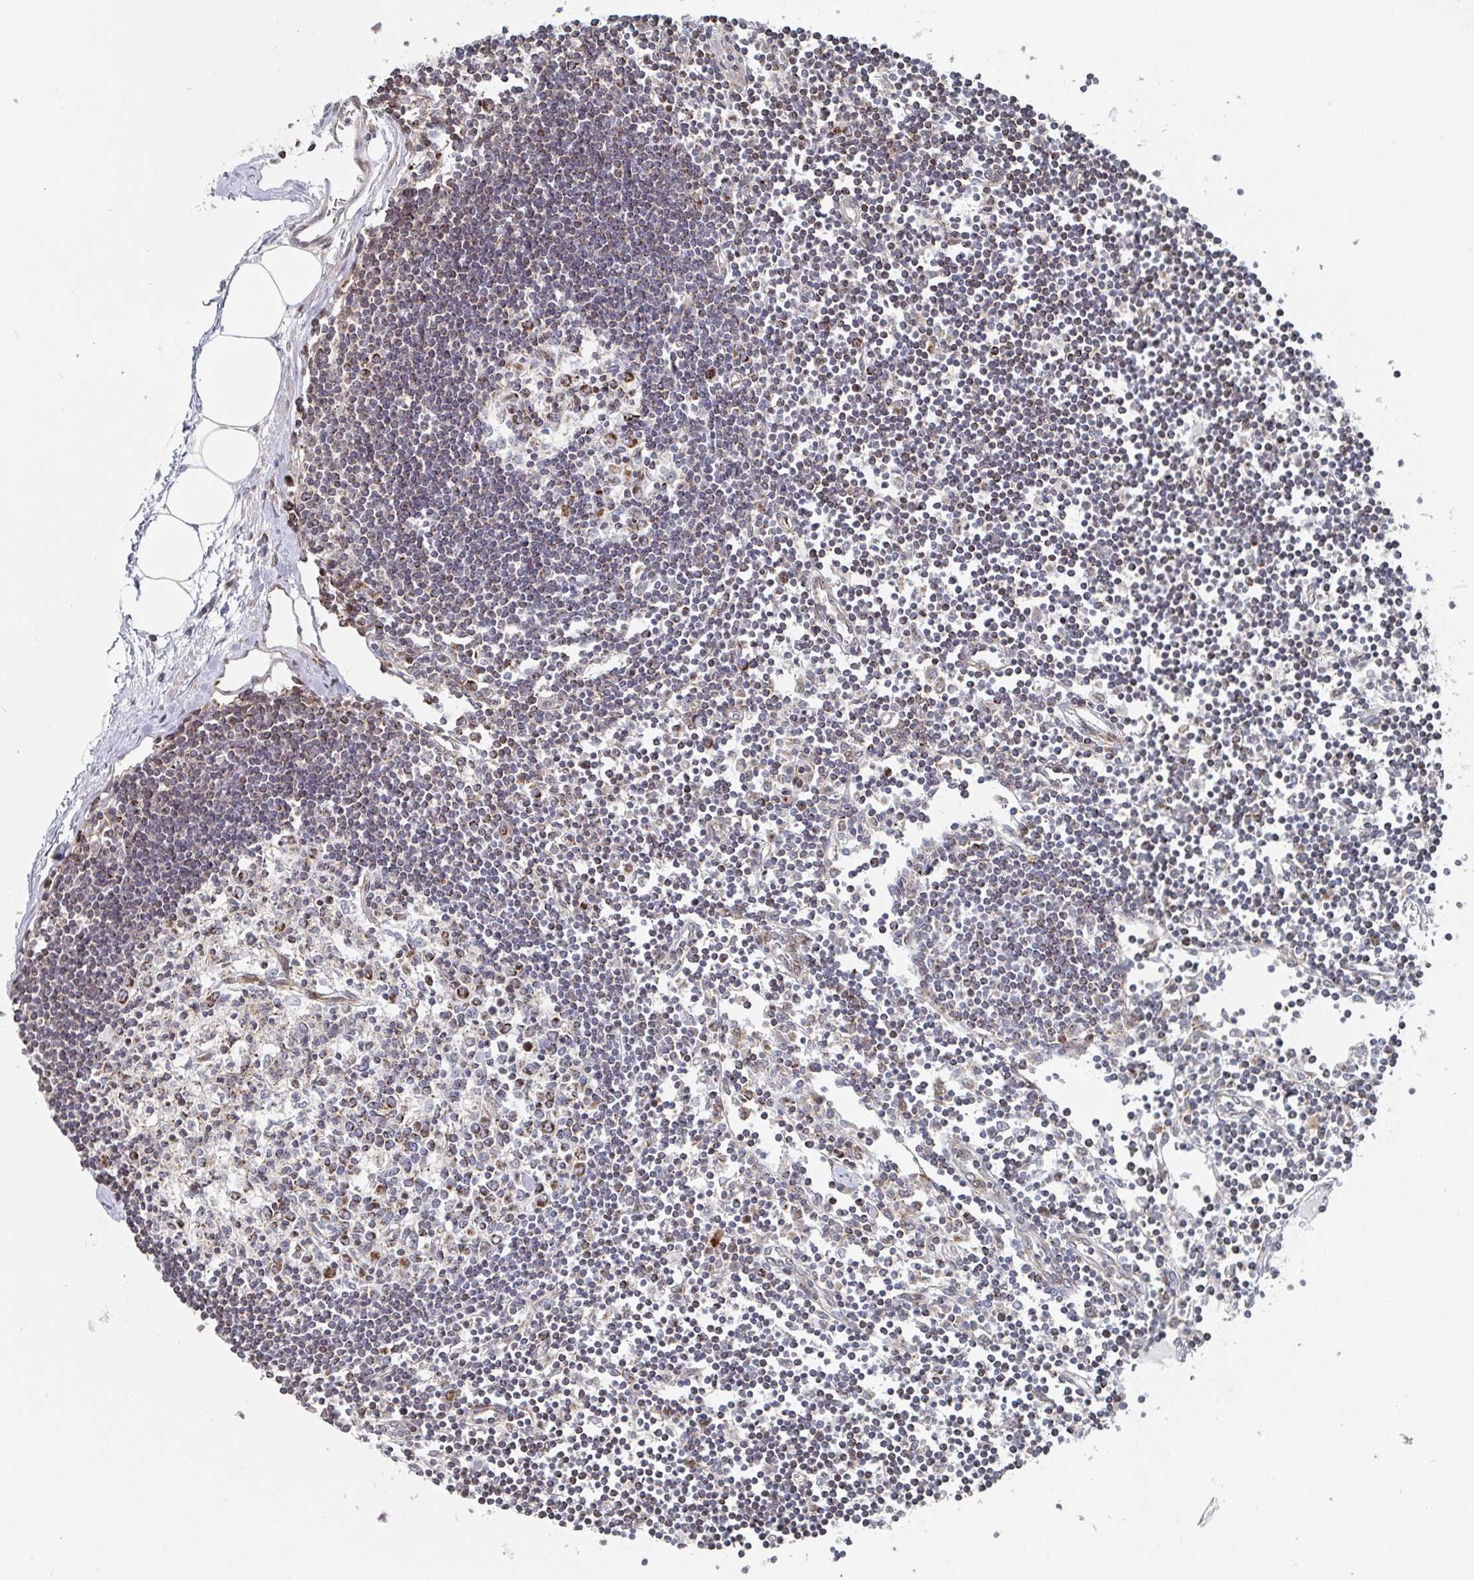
{"staining": {"intensity": "moderate", "quantity": "25%-75%", "location": "cytoplasmic/membranous"}, "tissue": "lymph node", "cell_type": "Germinal center cells", "image_type": "normal", "snomed": [{"axis": "morphology", "description": "Normal tissue, NOS"}, {"axis": "topography", "description": "Lymph node"}], "caption": "The immunohistochemical stain labels moderate cytoplasmic/membranous positivity in germinal center cells of normal lymph node.", "gene": "STARD8", "patient": {"sex": "female", "age": 65}}